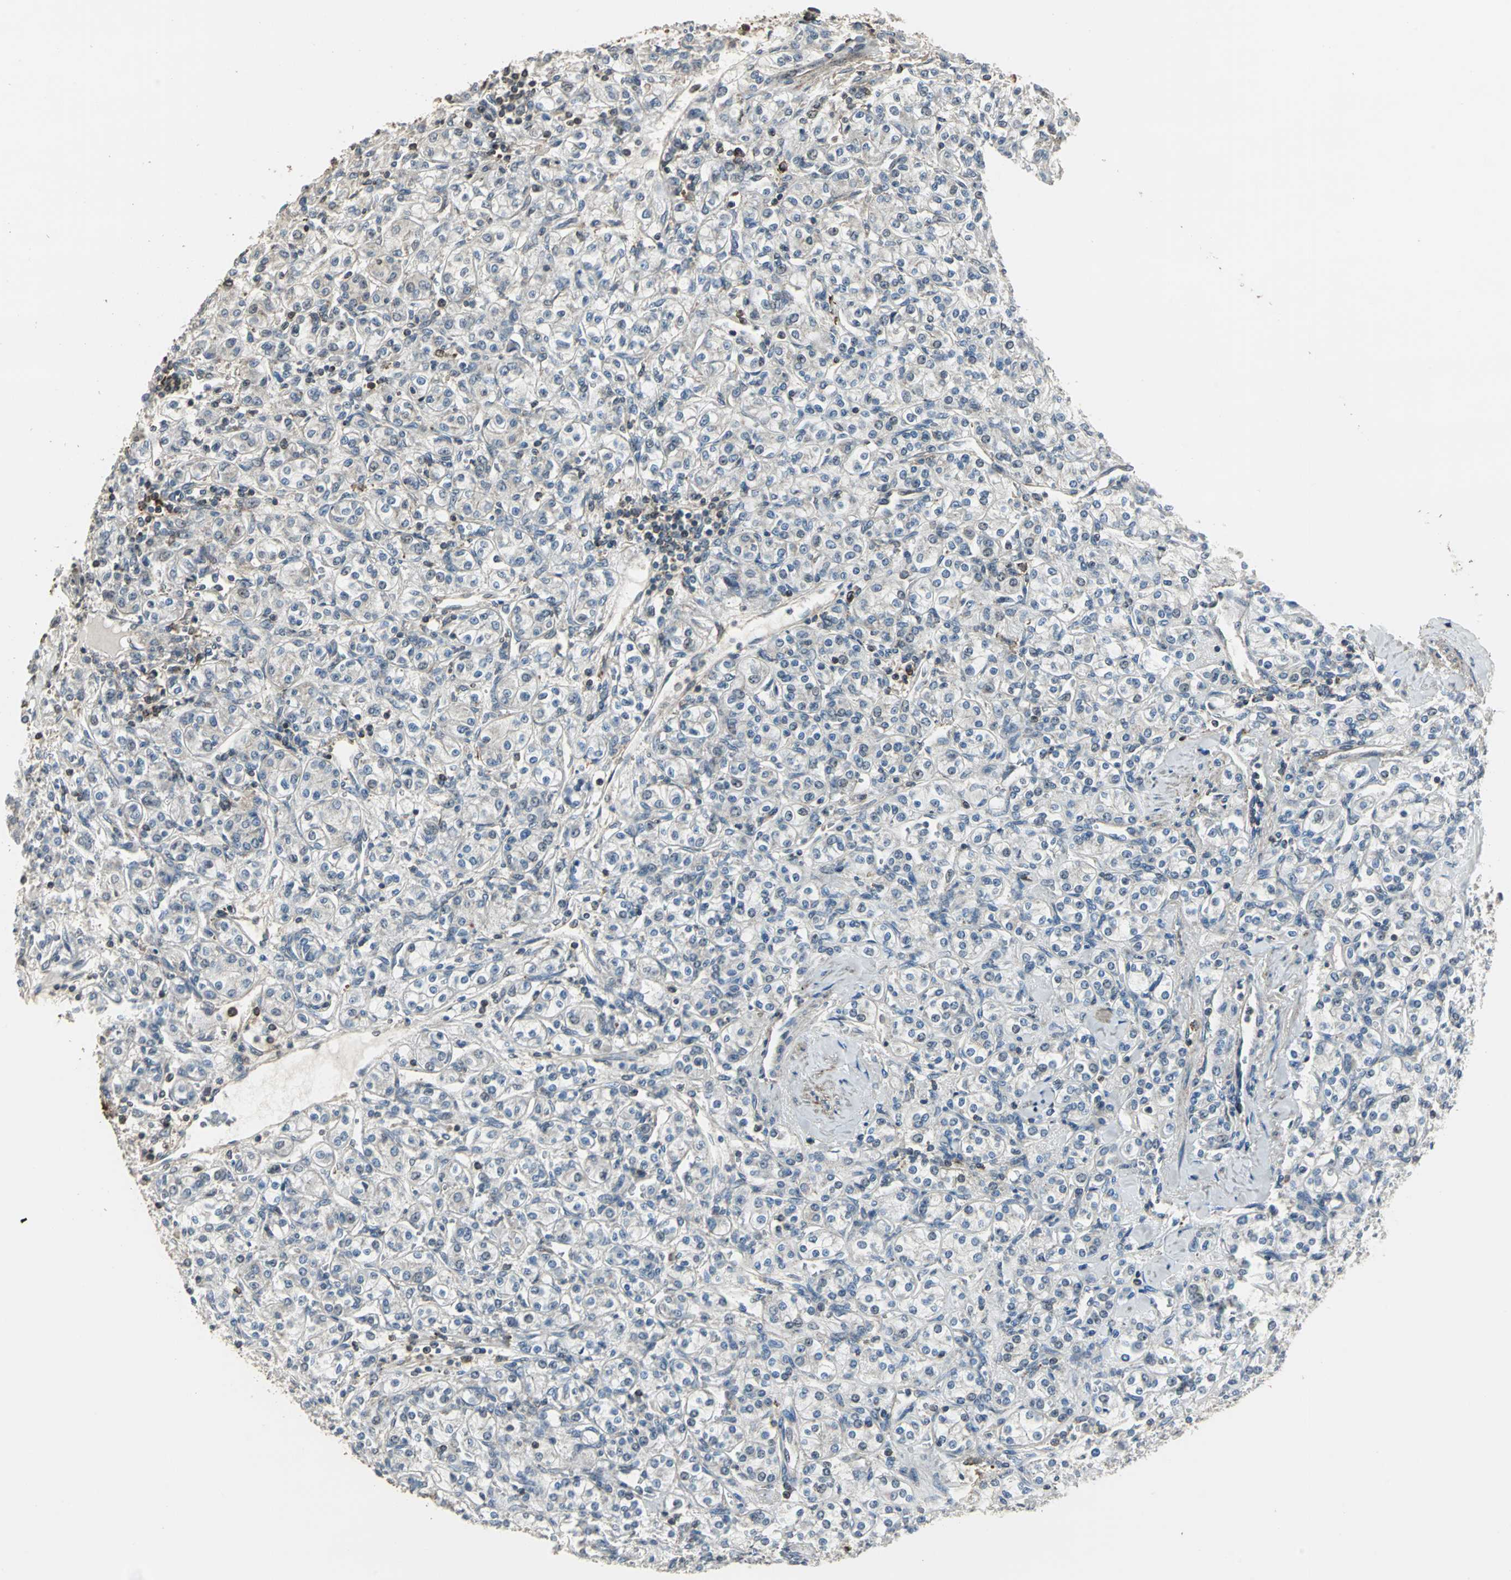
{"staining": {"intensity": "negative", "quantity": "none", "location": "none"}, "tissue": "renal cancer", "cell_type": "Tumor cells", "image_type": "cancer", "snomed": [{"axis": "morphology", "description": "Adenocarcinoma, NOS"}, {"axis": "topography", "description": "Kidney"}], "caption": "Photomicrograph shows no protein positivity in tumor cells of adenocarcinoma (renal) tissue.", "gene": "DNAJB4", "patient": {"sex": "male", "age": 77}}